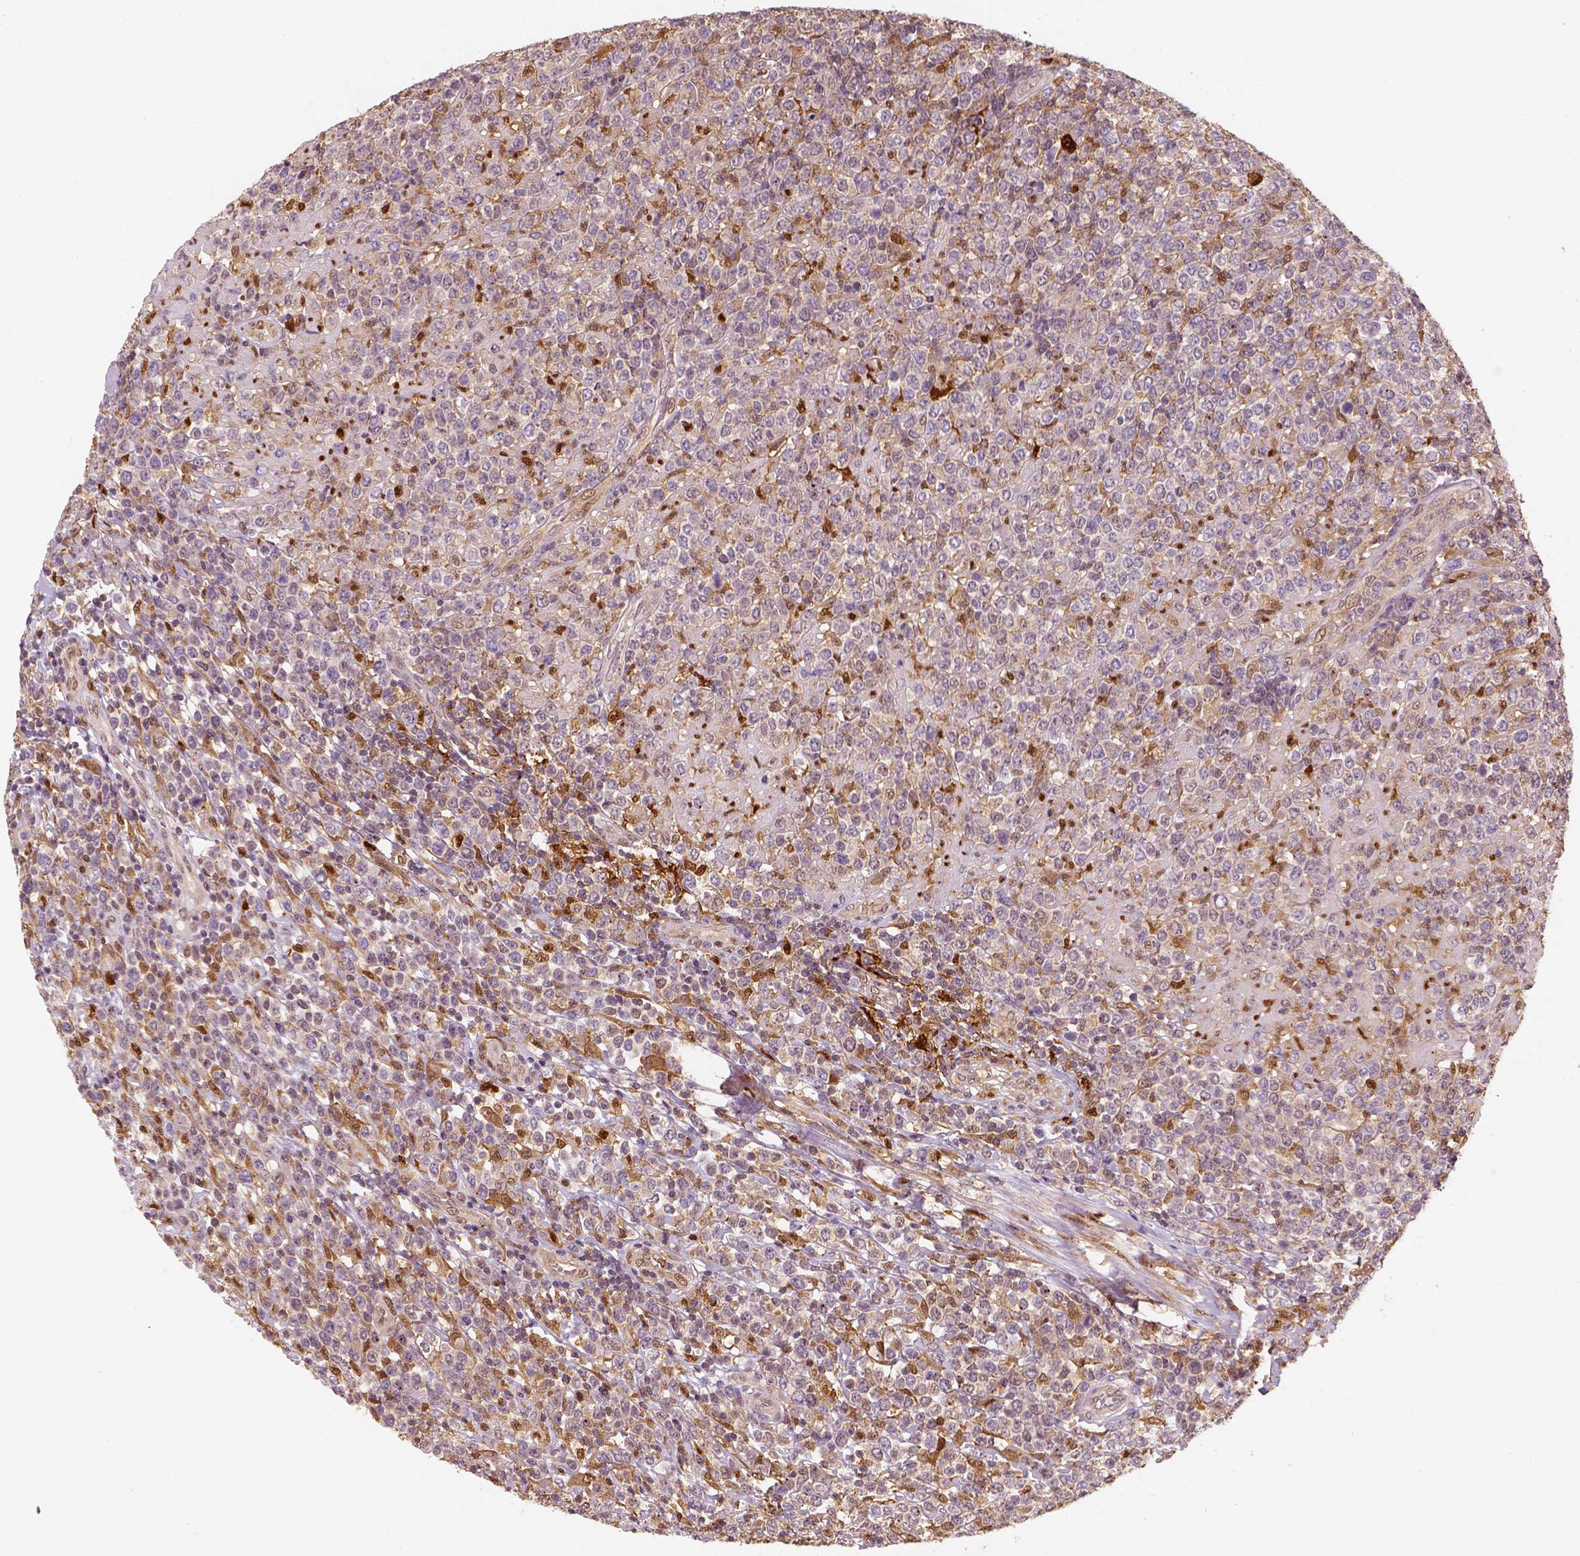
{"staining": {"intensity": "moderate", "quantity": "<25%", "location": "cytoplasmic/membranous"}, "tissue": "lymphoma", "cell_type": "Tumor cells", "image_type": "cancer", "snomed": [{"axis": "morphology", "description": "Malignant lymphoma, non-Hodgkin's type, High grade"}, {"axis": "topography", "description": "Soft tissue"}], "caption": "Protein expression analysis of human lymphoma reveals moderate cytoplasmic/membranous positivity in approximately <25% of tumor cells.", "gene": "SQSTM1", "patient": {"sex": "female", "age": 56}}